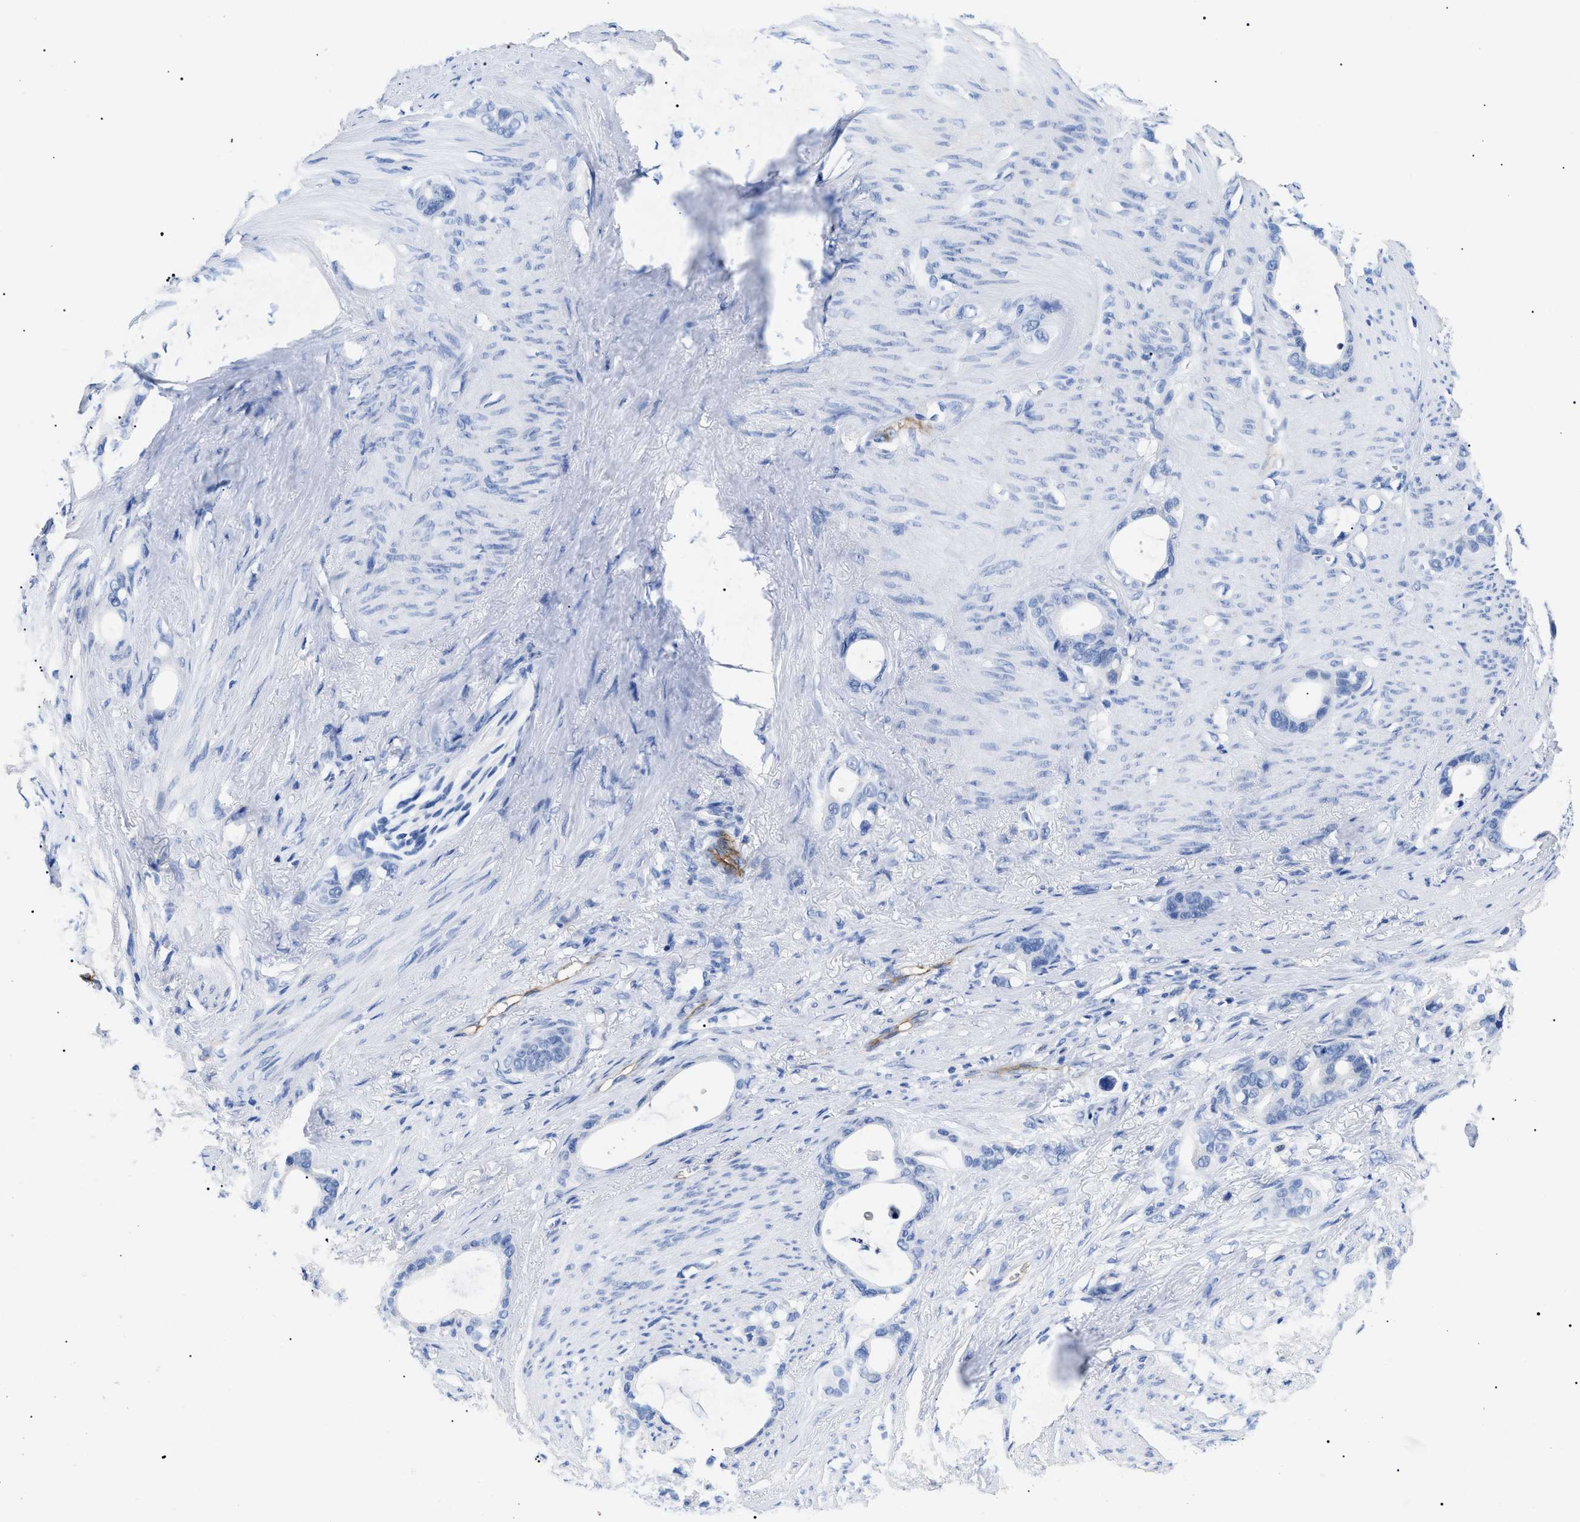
{"staining": {"intensity": "negative", "quantity": "none", "location": "none"}, "tissue": "stomach cancer", "cell_type": "Tumor cells", "image_type": "cancer", "snomed": [{"axis": "morphology", "description": "Adenocarcinoma, NOS"}, {"axis": "topography", "description": "Stomach"}], "caption": "DAB immunohistochemical staining of human stomach cancer (adenocarcinoma) shows no significant staining in tumor cells.", "gene": "ACKR1", "patient": {"sex": "female", "age": 75}}